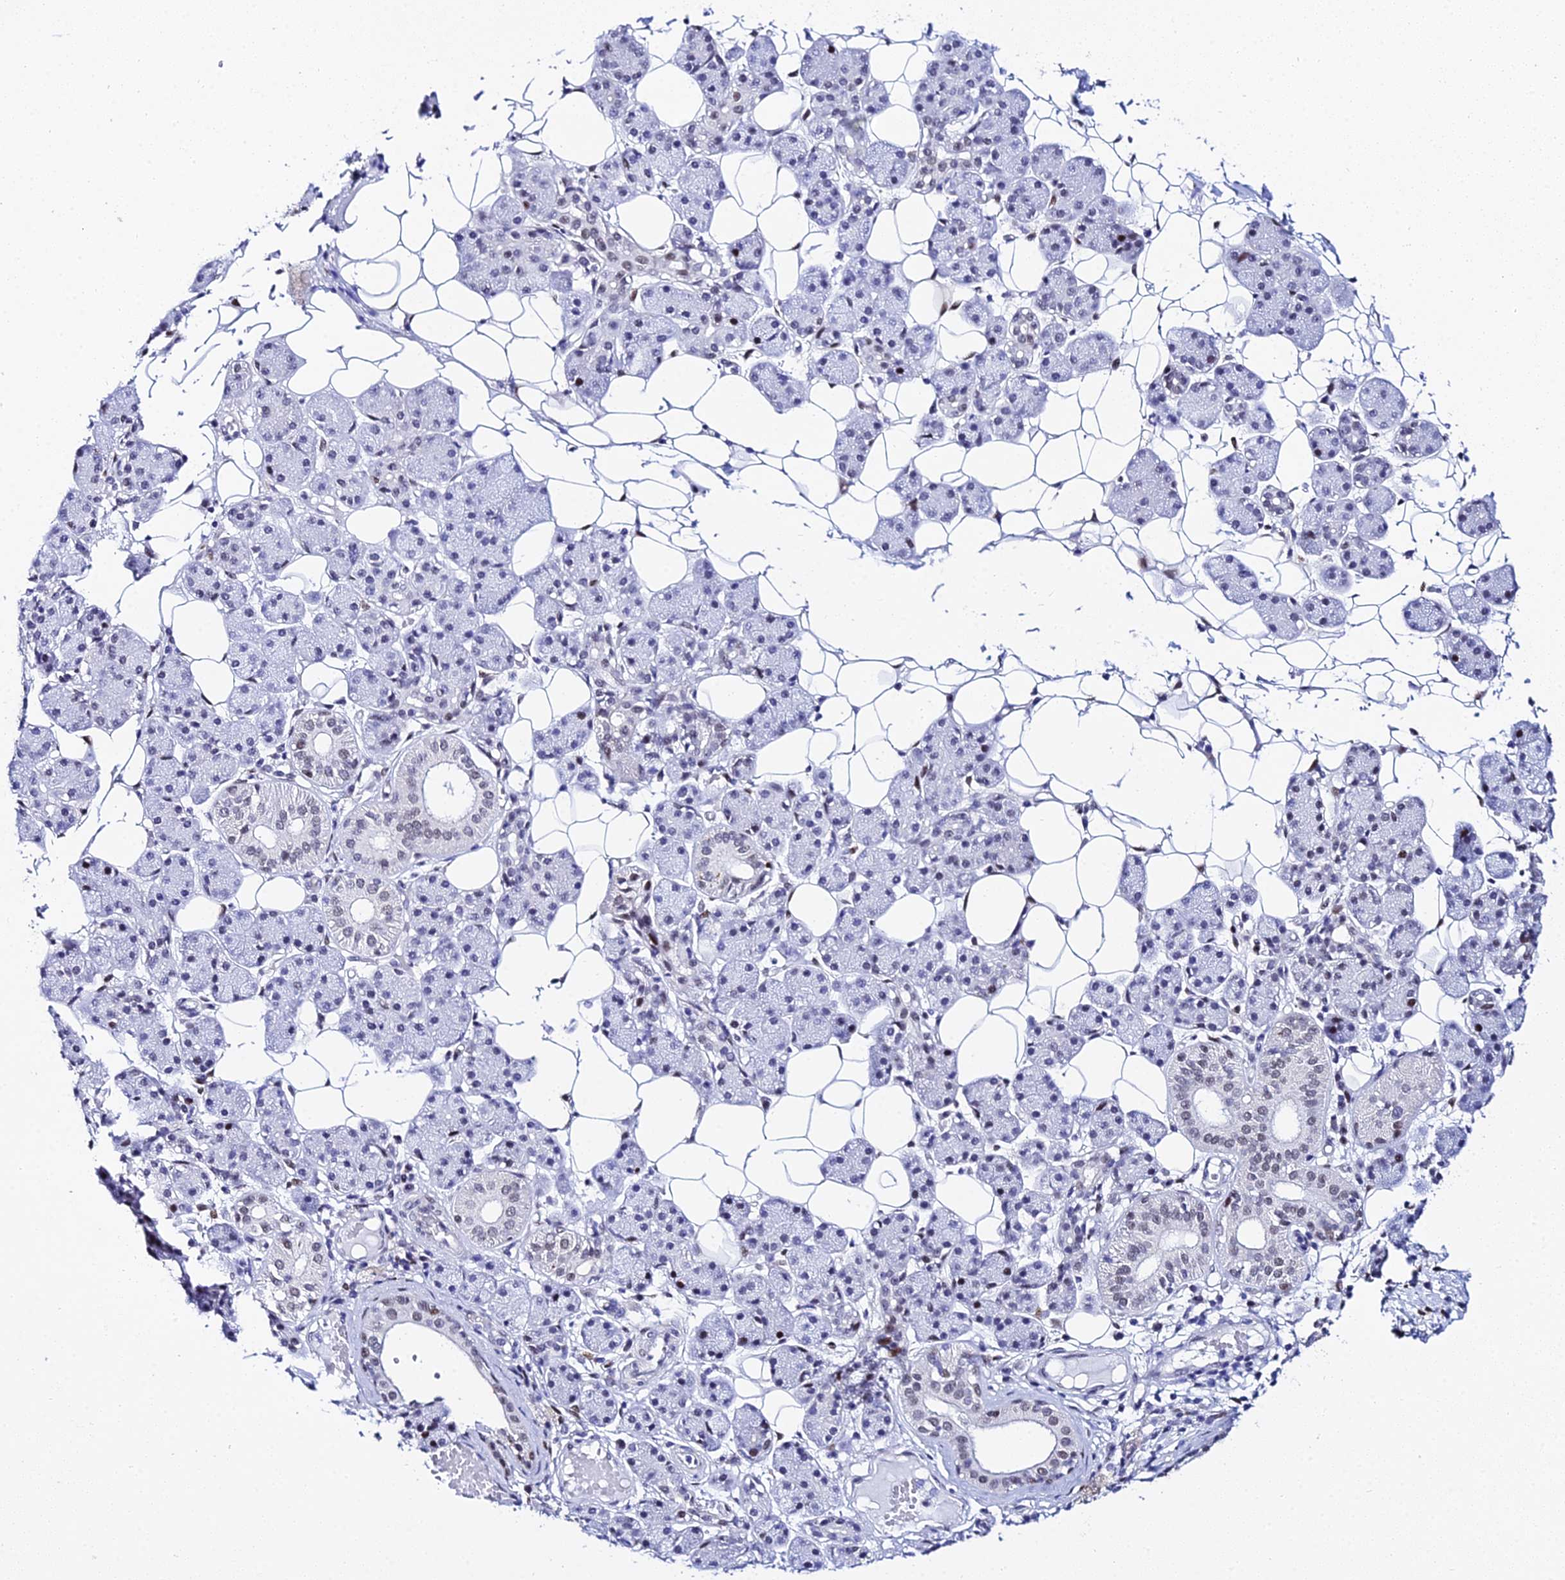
{"staining": {"intensity": "weak", "quantity": "<25%", "location": "nuclear"}, "tissue": "salivary gland", "cell_type": "Glandular cells", "image_type": "normal", "snomed": [{"axis": "morphology", "description": "Normal tissue, NOS"}, {"axis": "topography", "description": "Salivary gland"}], "caption": "Micrograph shows no protein positivity in glandular cells of benign salivary gland.", "gene": "POFUT2", "patient": {"sex": "female", "age": 33}}